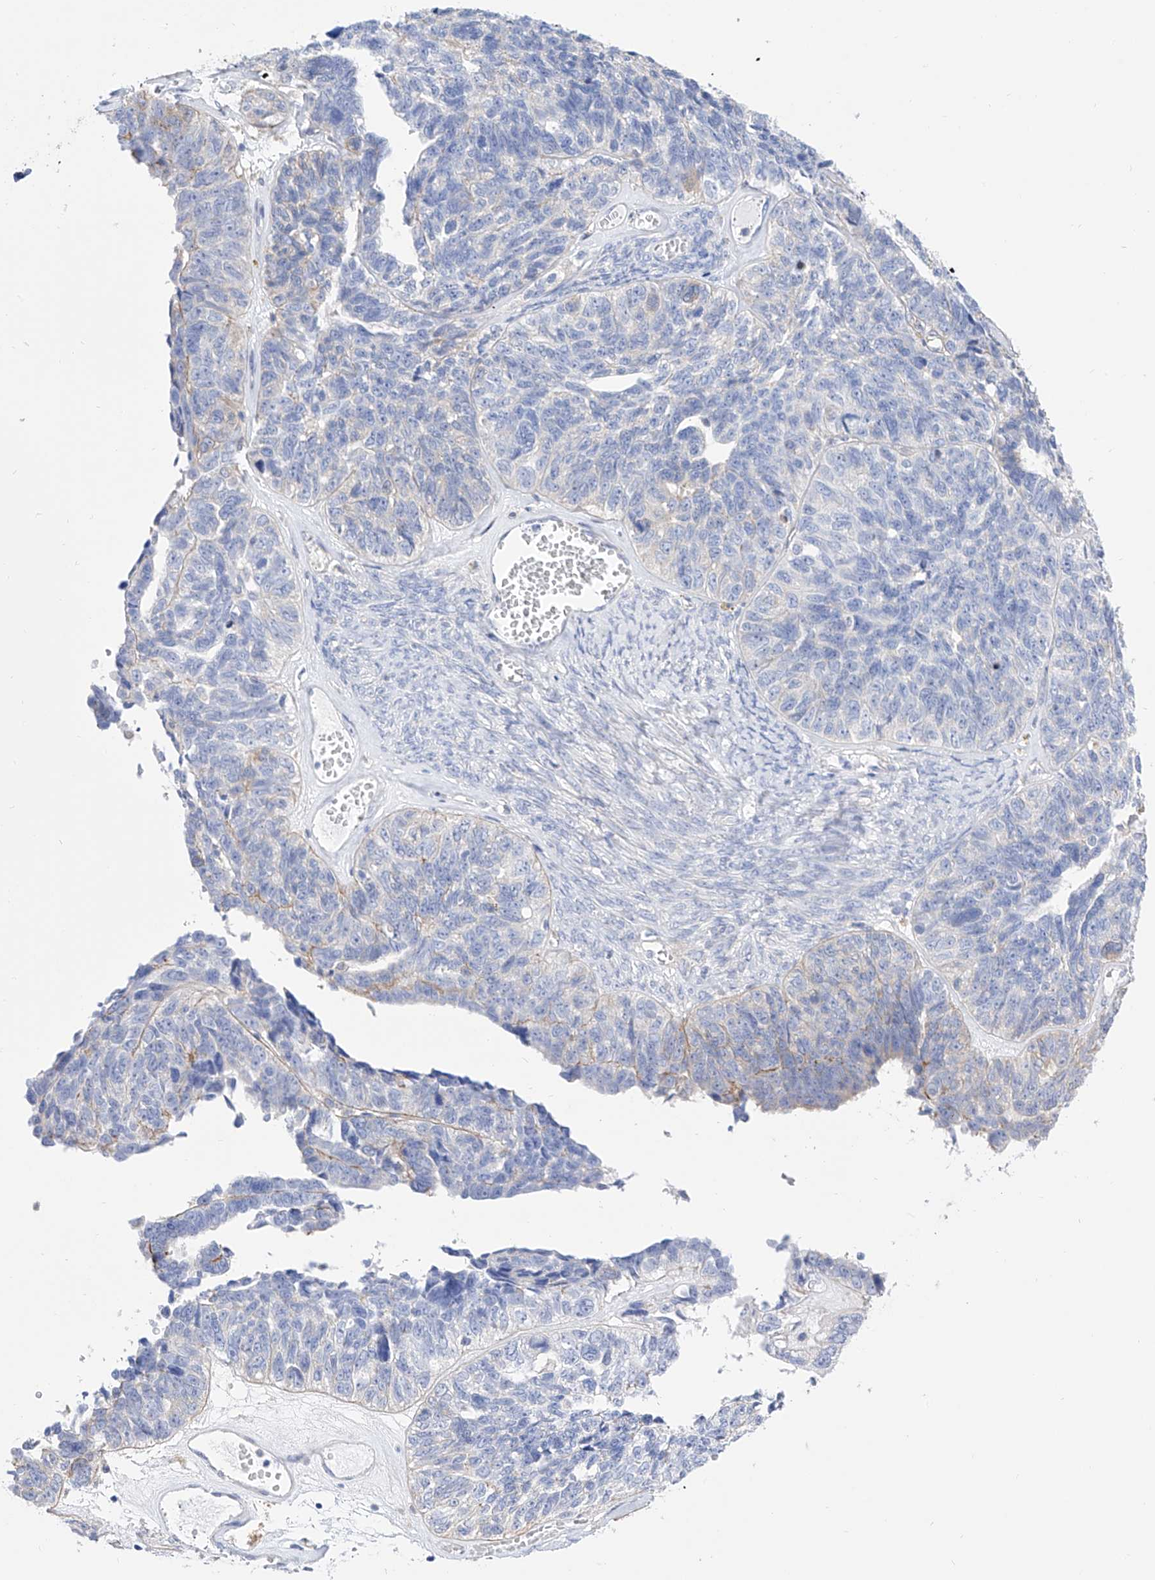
{"staining": {"intensity": "negative", "quantity": "none", "location": "none"}, "tissue": "ovarian cancer", "cell_type": "Tumor cells", "image_type": "cancer", "snomed": [{"axis": "morphology", "description": "Cystadenocarcinoma, serous, NOS"}, {"axis": "topography", "description": "Ovary"}], "caption": "There is no significant positivity in tumor cells of serous cystadenocarcinoma (ovarian).", "gene": "ZNF653", "patient": {"sex": "female", "age": 79}}